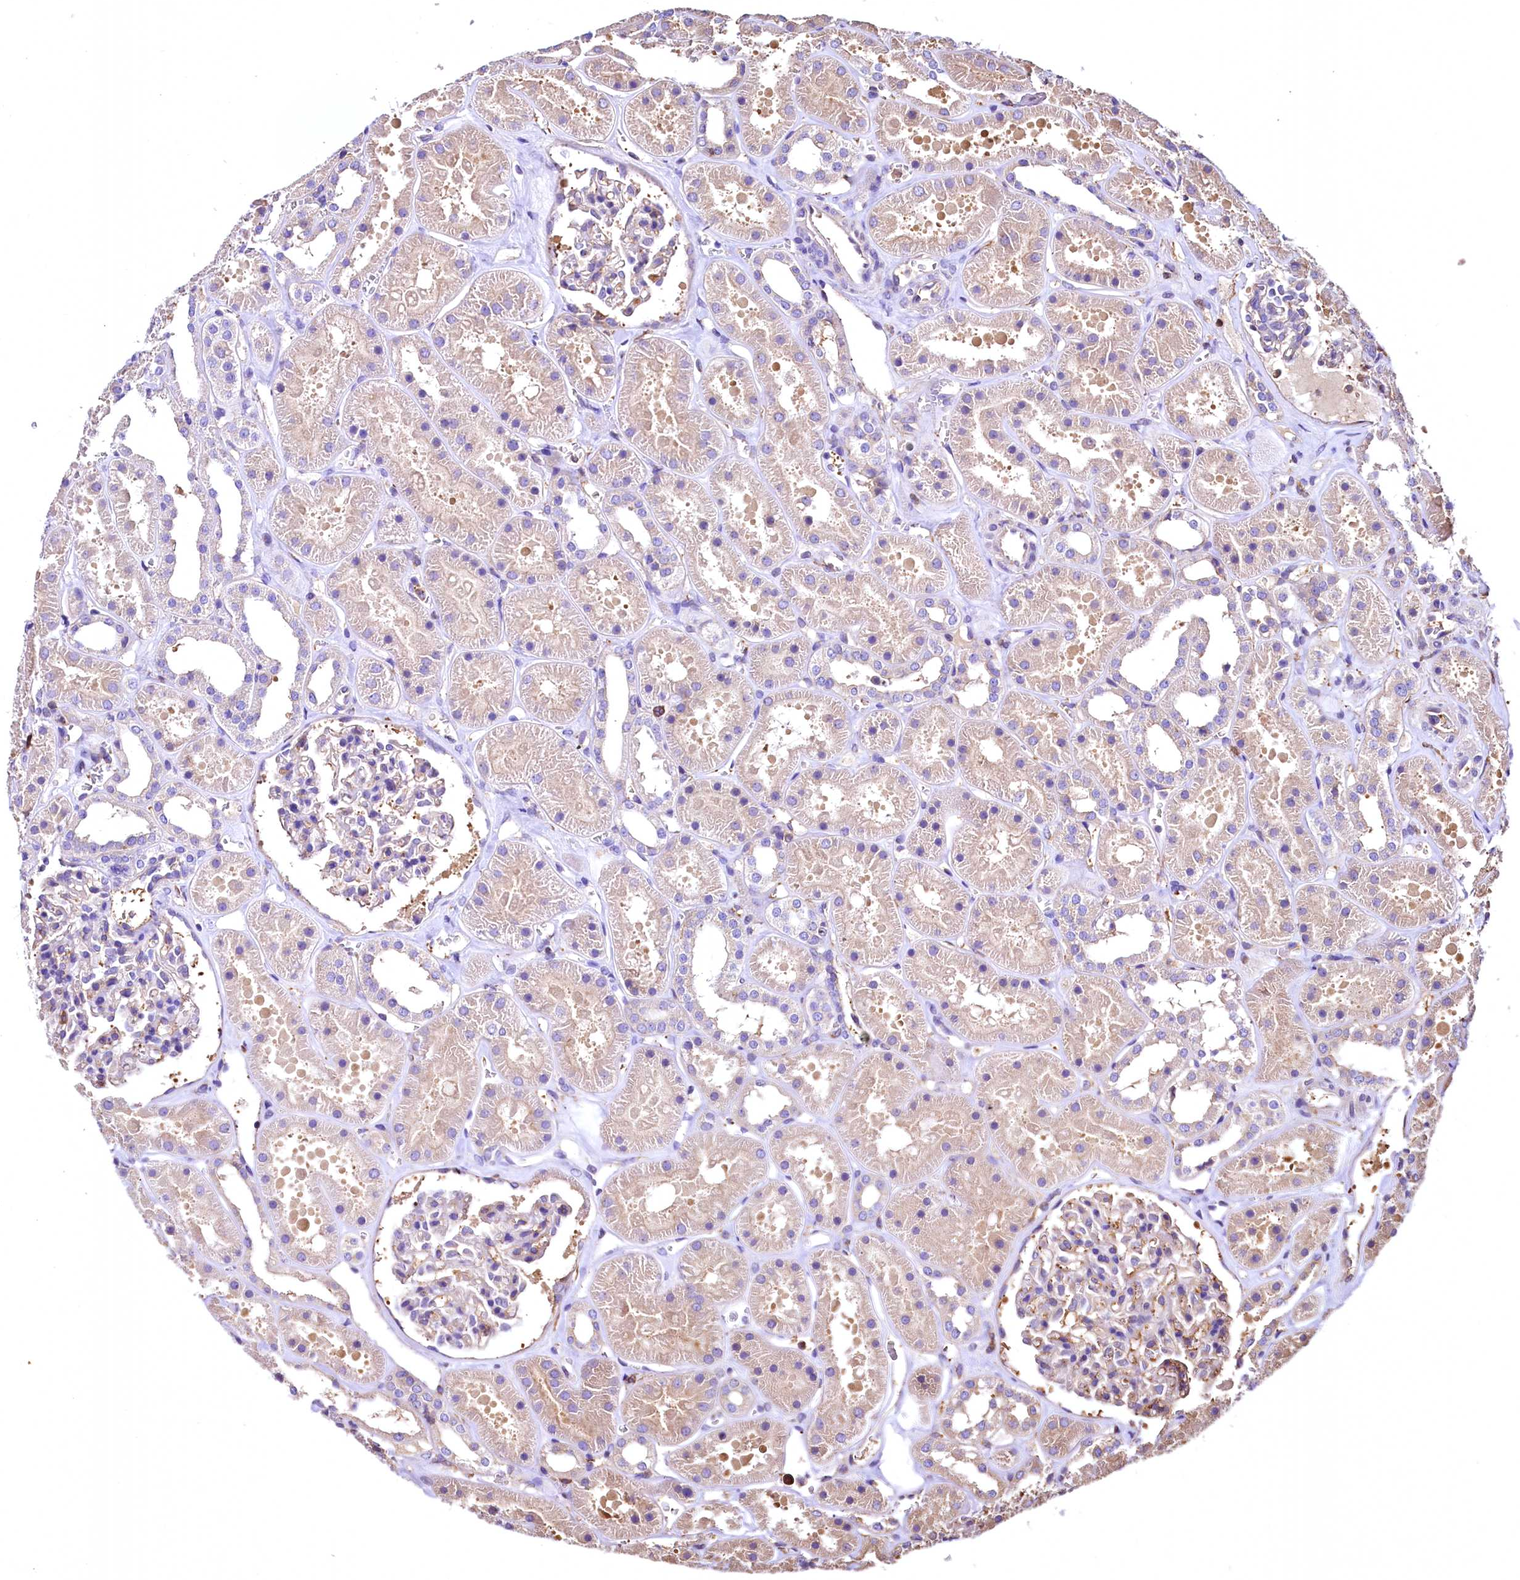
{"staining": {"intensity": "weak", "quantity": "25%-75%", "location": "cytoplasmic/membranous"}, "tissue": "kidney", "cell_type": "Cells in glomeruli", "image_type": "normal", "snomed": [{"axis": "morphology", "description": "Normal tissue, NOS"}, {"axis": "topography", "description": "Kidney"}], "caption": "Normal kidney was stained to show a protein in brown. There is low levels of weak cytoplasmic/membranous positivity in approximately 25%-75% of cells in glomeruli. (brown staining indicates protein expression, while blue staining denotes nuclei).", "gene": "RARS2", "patient": {"sex": "female", "age": 41}}